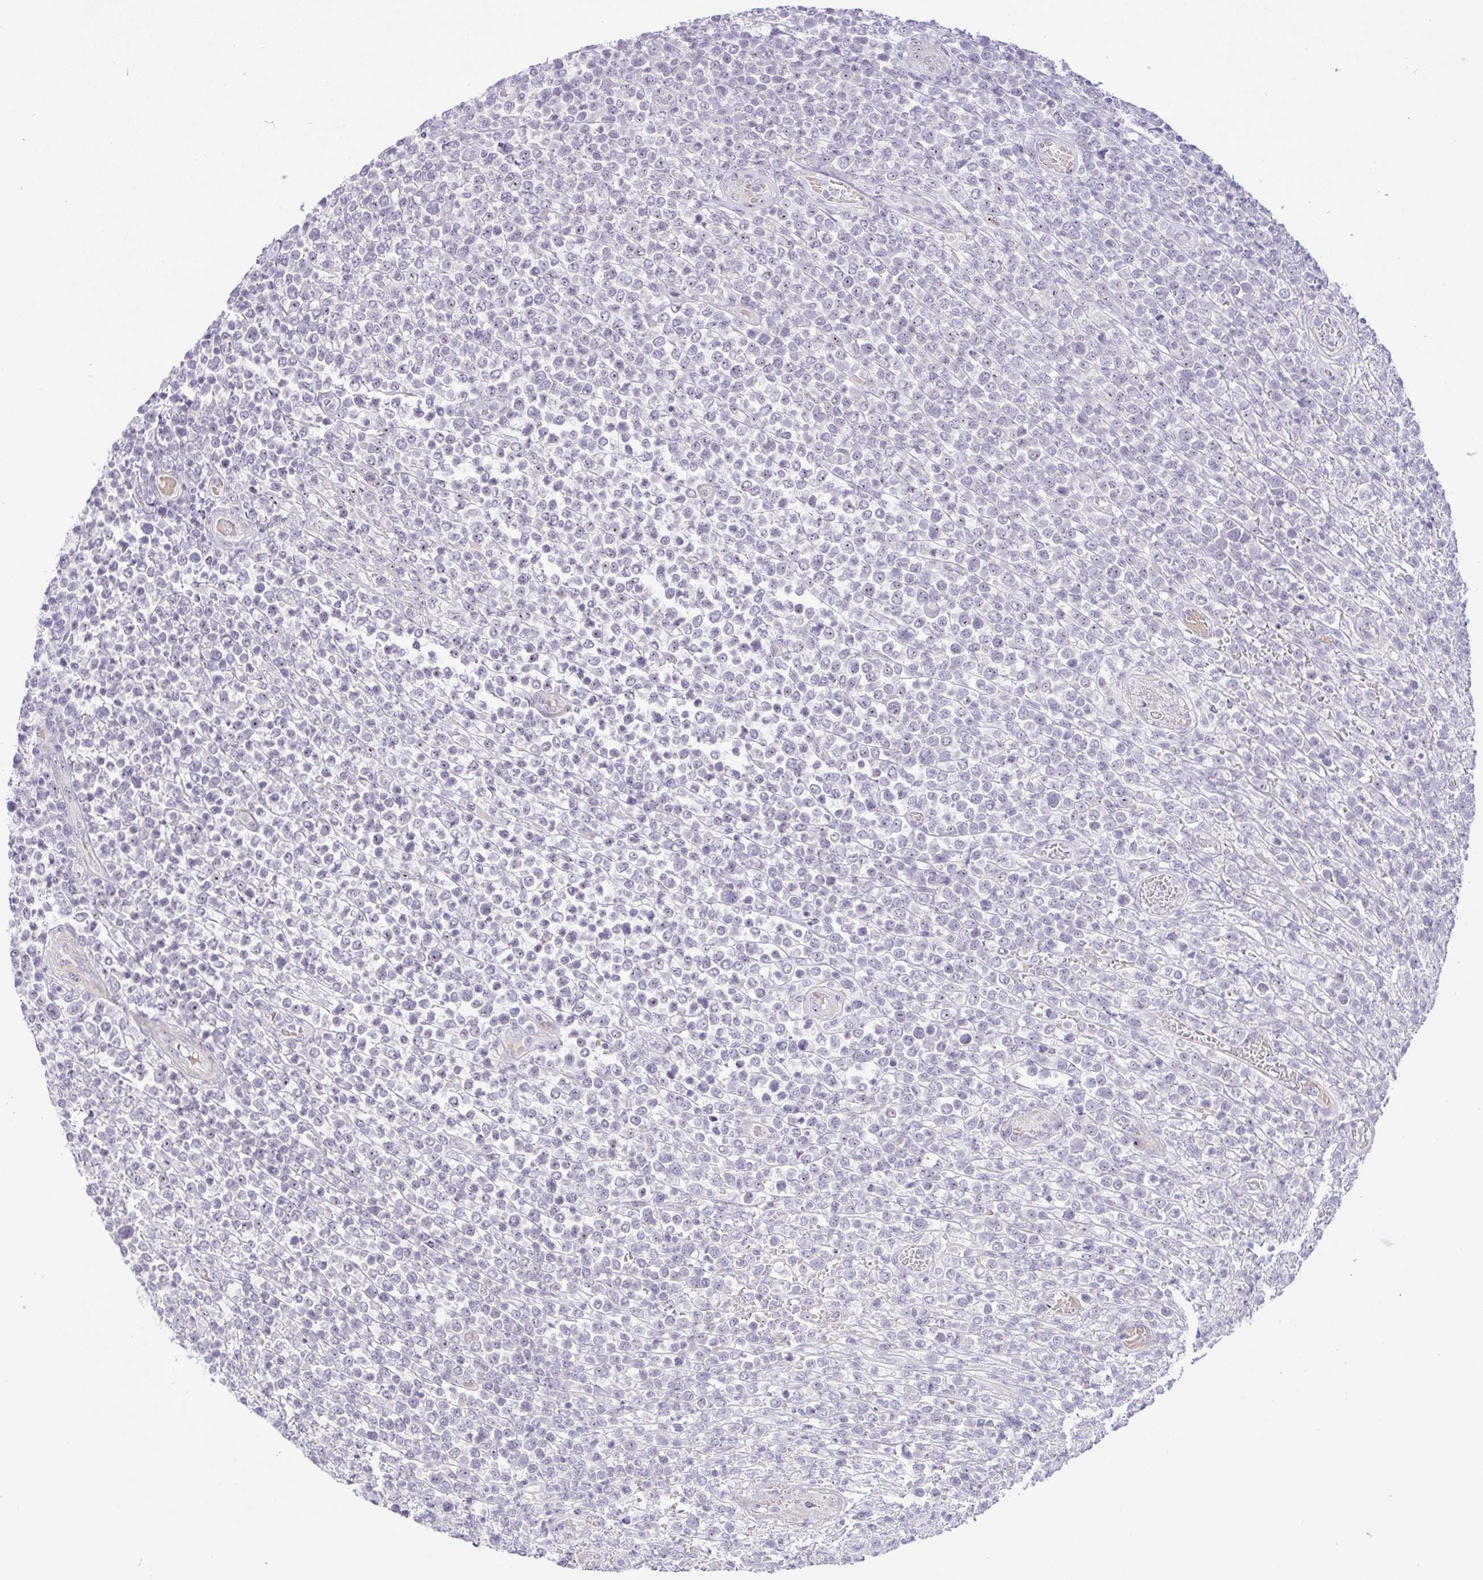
{"staining": {"intensity": "negative", "quantity": "none", "location": "none"}, "tissue": "lymphoma", "cell_type": "Tumor cells", "image_type": "cancer", "snomed": [{"axis": "morphology", "description": "Malignant lymphoma, non-Hodgkin's type, High grade"}, {"axis": "topography", "description": "Soft tissue"}], "caption": "An IHC micrograph of high-grade malignant lymphoma, non-Hodgkin's type is shown. There is no staining in tumor cells of high-grade malignant lymphoma, non-Hodgkin's type. (Immunohistochemistry (ihc), brightfield microscopy, high magnification).", "gene": "MXRA8", "patient": {"sex": "female", "age": 56}}